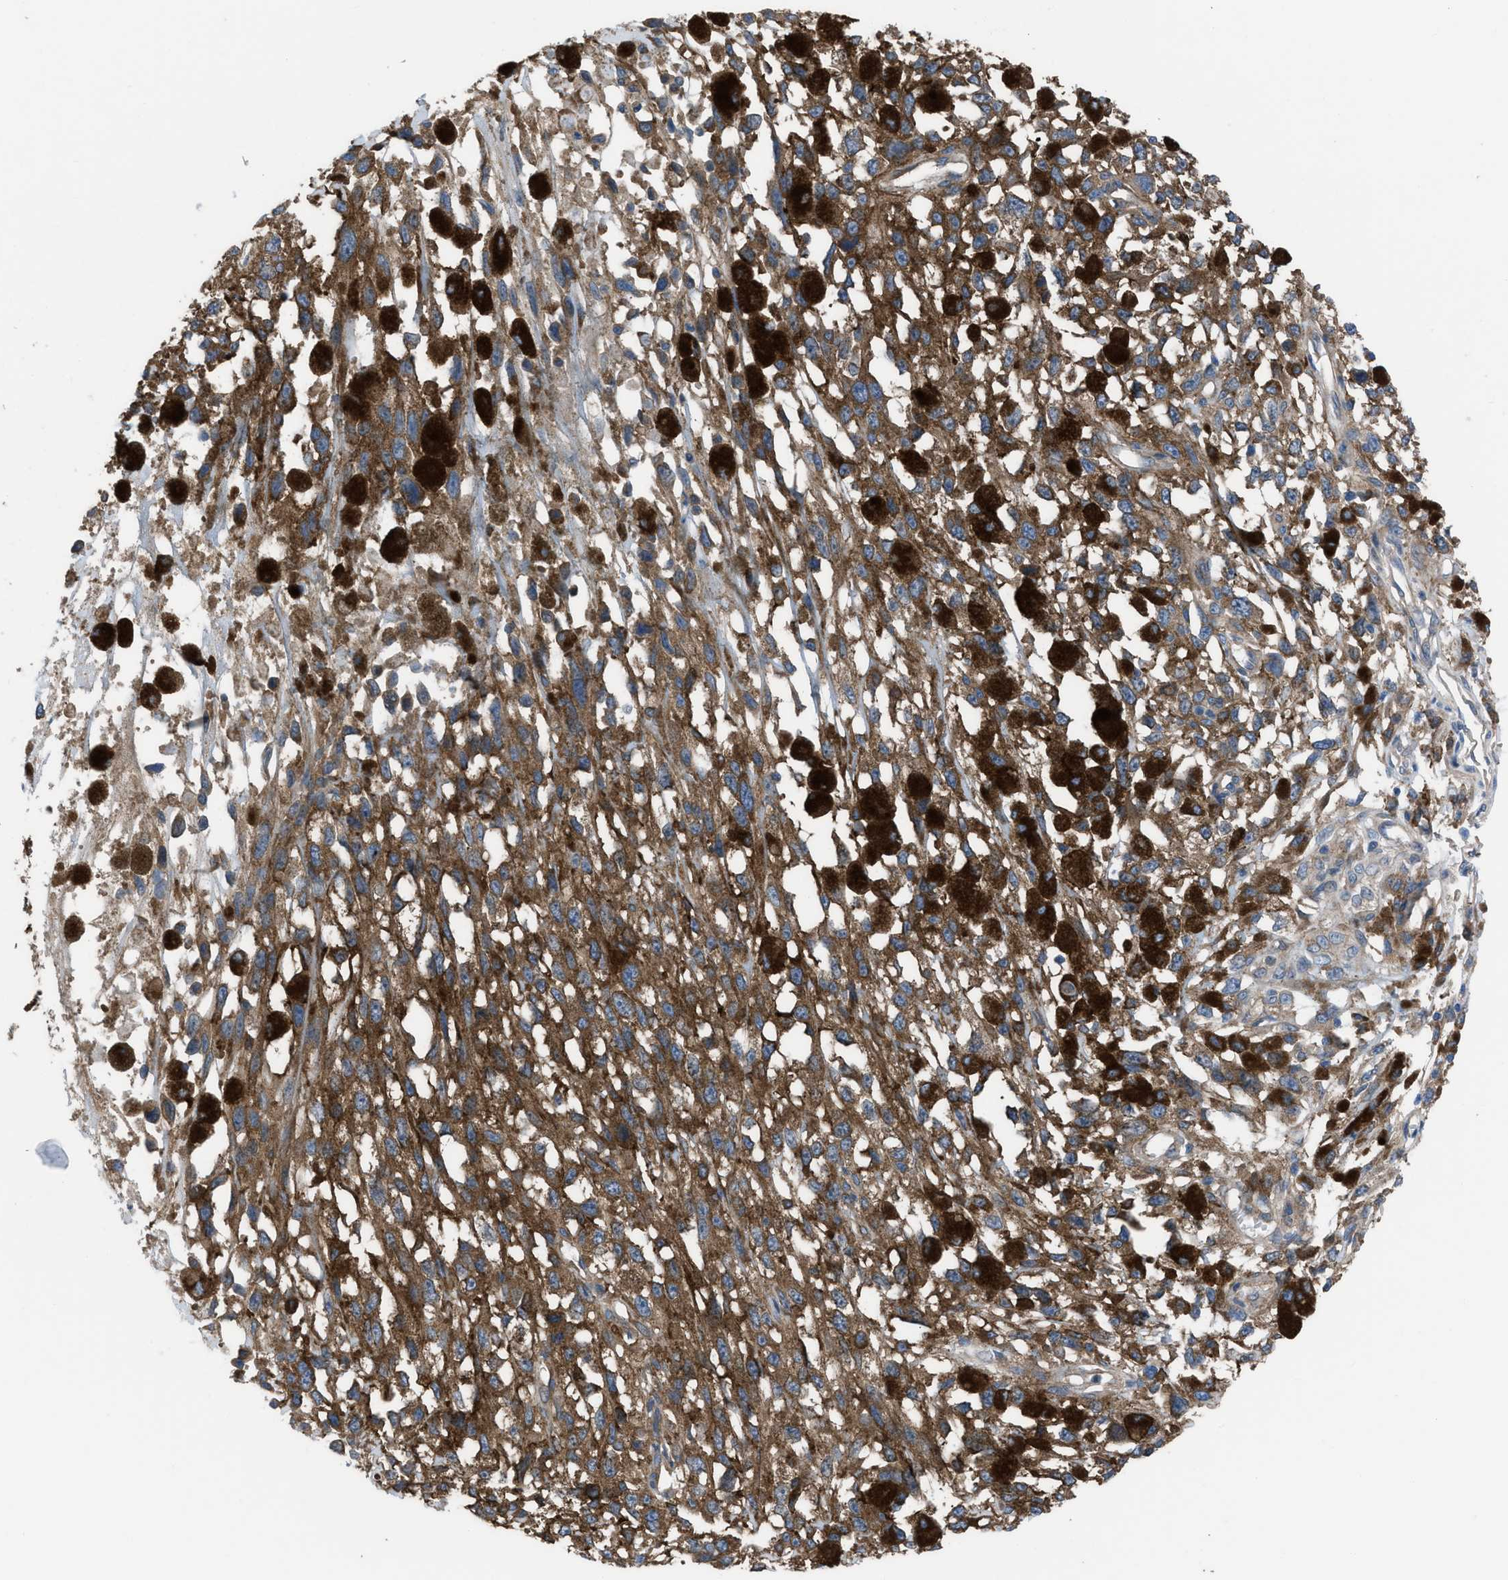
{"staining": {"intensity": "moderate", "quantity": ">75%", "location": "cytoplasmic/membranous"}, "tissue": "melanoma", "cell_type": "Tumor cells", "image_type": "cancer", "snomed": [{"axis": "morphology", "description": "Malignant melanoma, Metastatic site"}, {"axis": "topography", "description": "Lymph node"}], "caption": "A medium amount of moderate cytoplasmic/membranous expression is appreciated in about >75% of tumor cells in melanoma tissue. (Stains: DAB in brown, nuclei in blue, Microscopy: brightfield microscopy at high magnification).", "gene": "EGFR", "patient": {"sex": "male", "age": 59}}